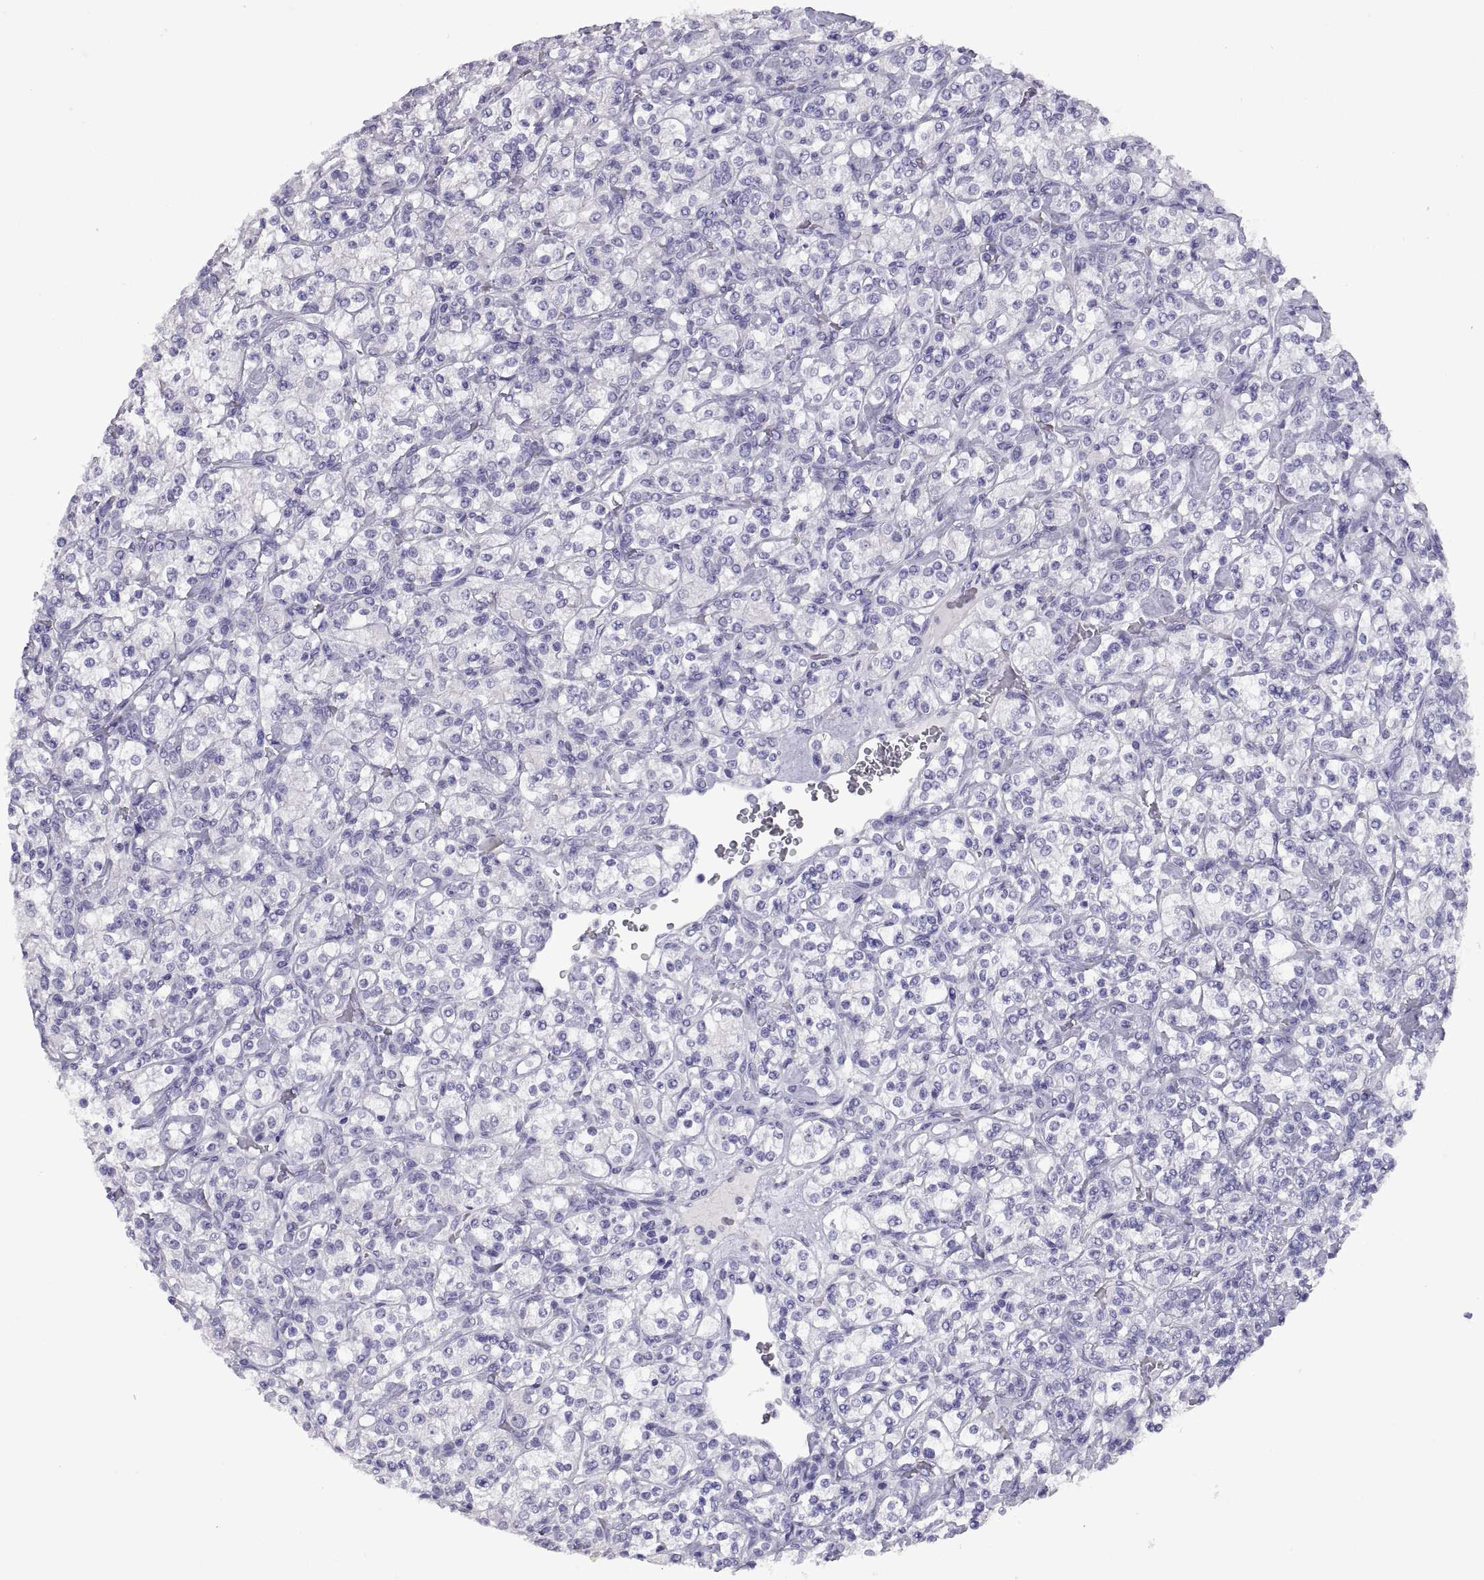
{"staining": {"intensity": "negative", "quantity": "none", "location": "none"}, "tissue": "renal cancer", "cell_type": "Tumor cells", "image_type": "cancer", "snomed": [{"axis": "morphology", "description": "Adenocarcinoma, NOS"}, {"axis": "topography", "description": "Kidney"}], "caption": "Adenocarcinoma (renal) was stained to show a protein in brown. There is no significant positivity in tumor cells.", "gene": "RGS20", "patient": {"sex": "male", "age": 77}}